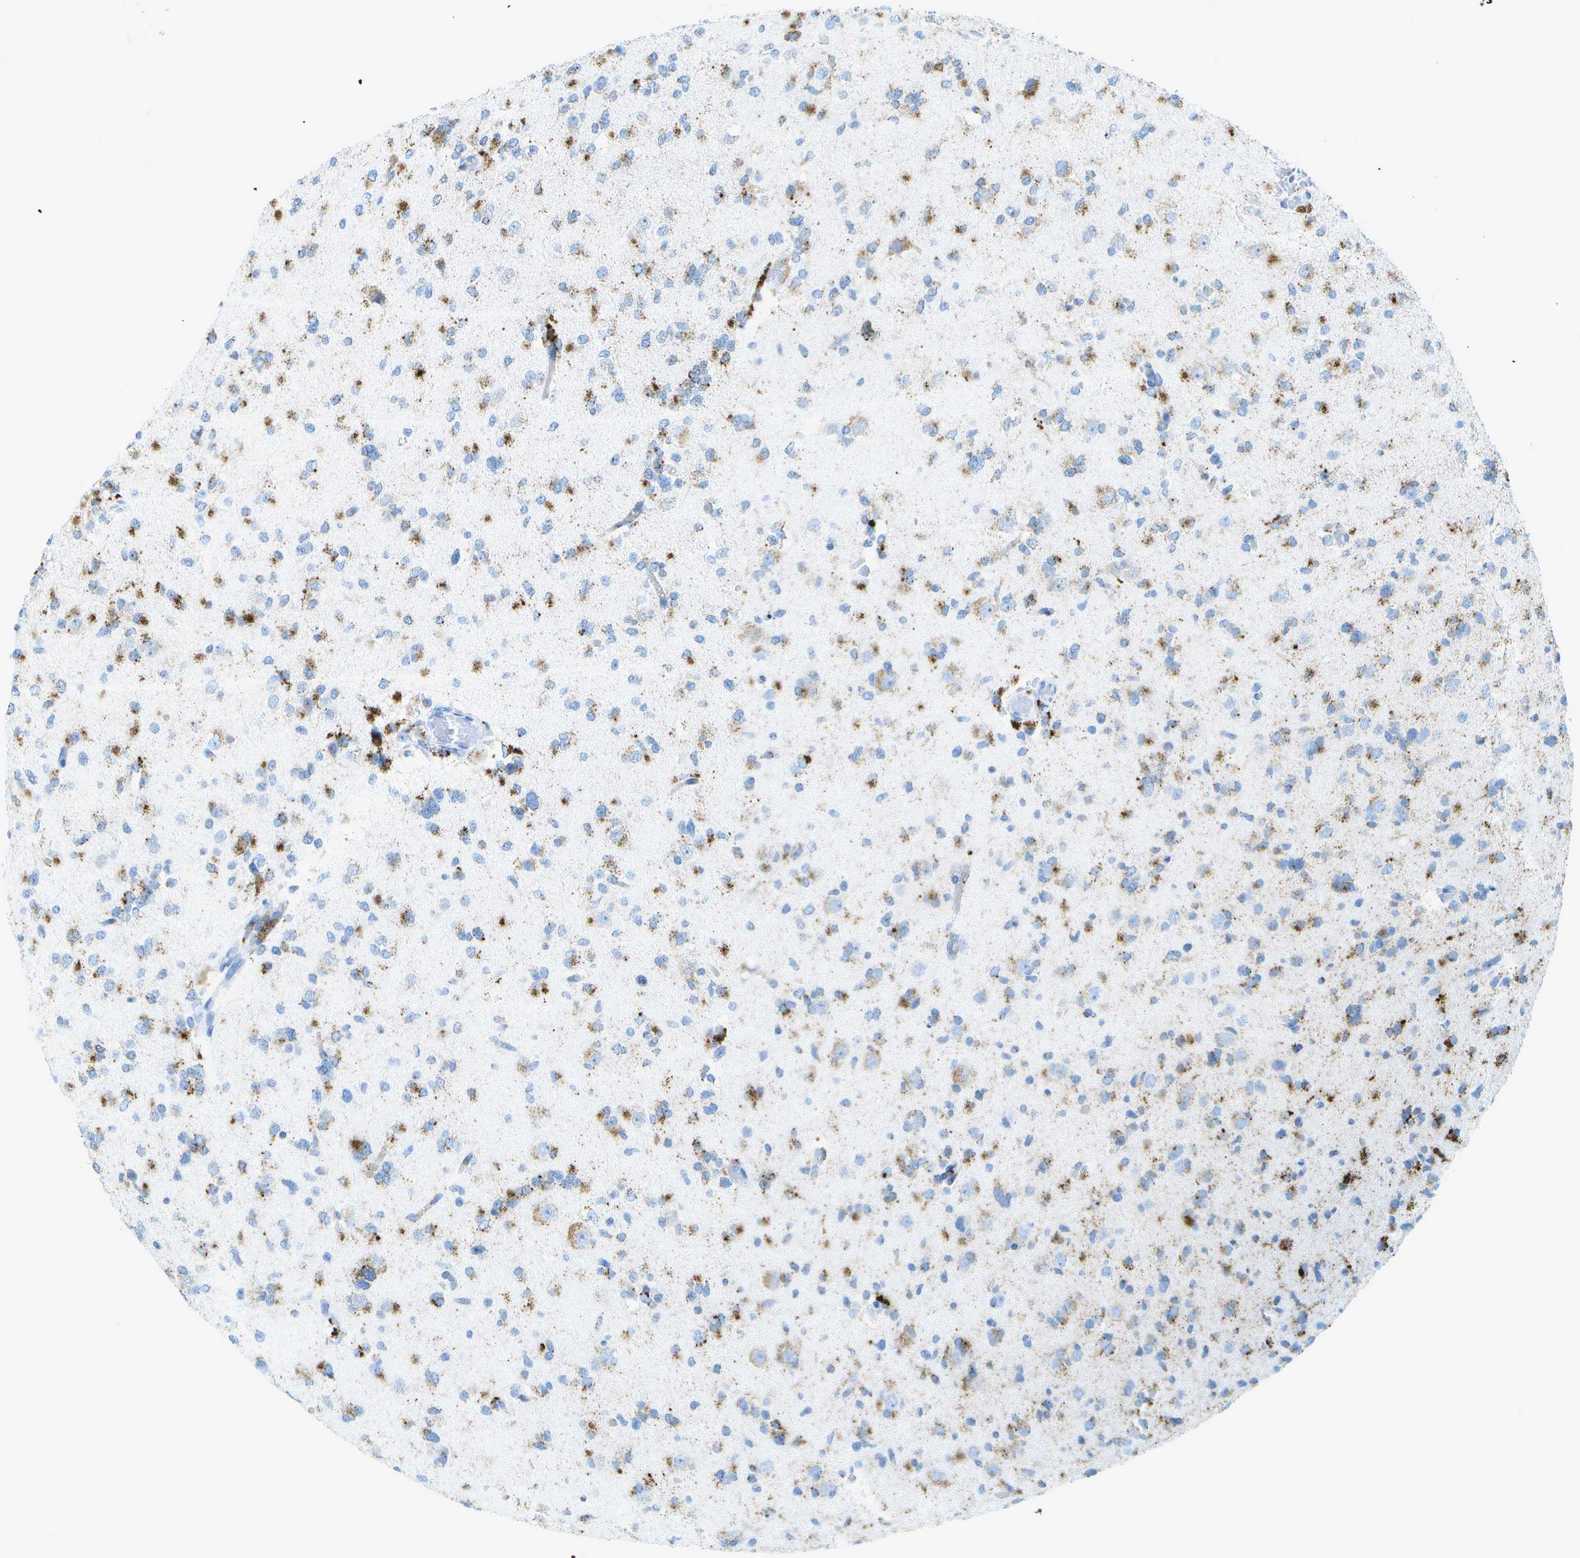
{"staining": {"intensity": "moderate", "quantity": "25%-75%", "location": "cytoplasmic/membranous"}, "tissue": "glioma", "cell_type": "Tumor cells", "image_type": "cancer", "snomed": [{"axis": "morphology", "description": "Glioma, malignant, Low grade"}, {"axis": "topography", "description": "Brain"}], "caption": "Glioma tissue displays moderate cytoplasmic/membranous staining in approximately 25%-75% of tumor cells (brown staining indicates protein expression, while blue staining denotes nuclei).", "gene": "PRCP", "patient": {"sex": "female", "age": 22}}